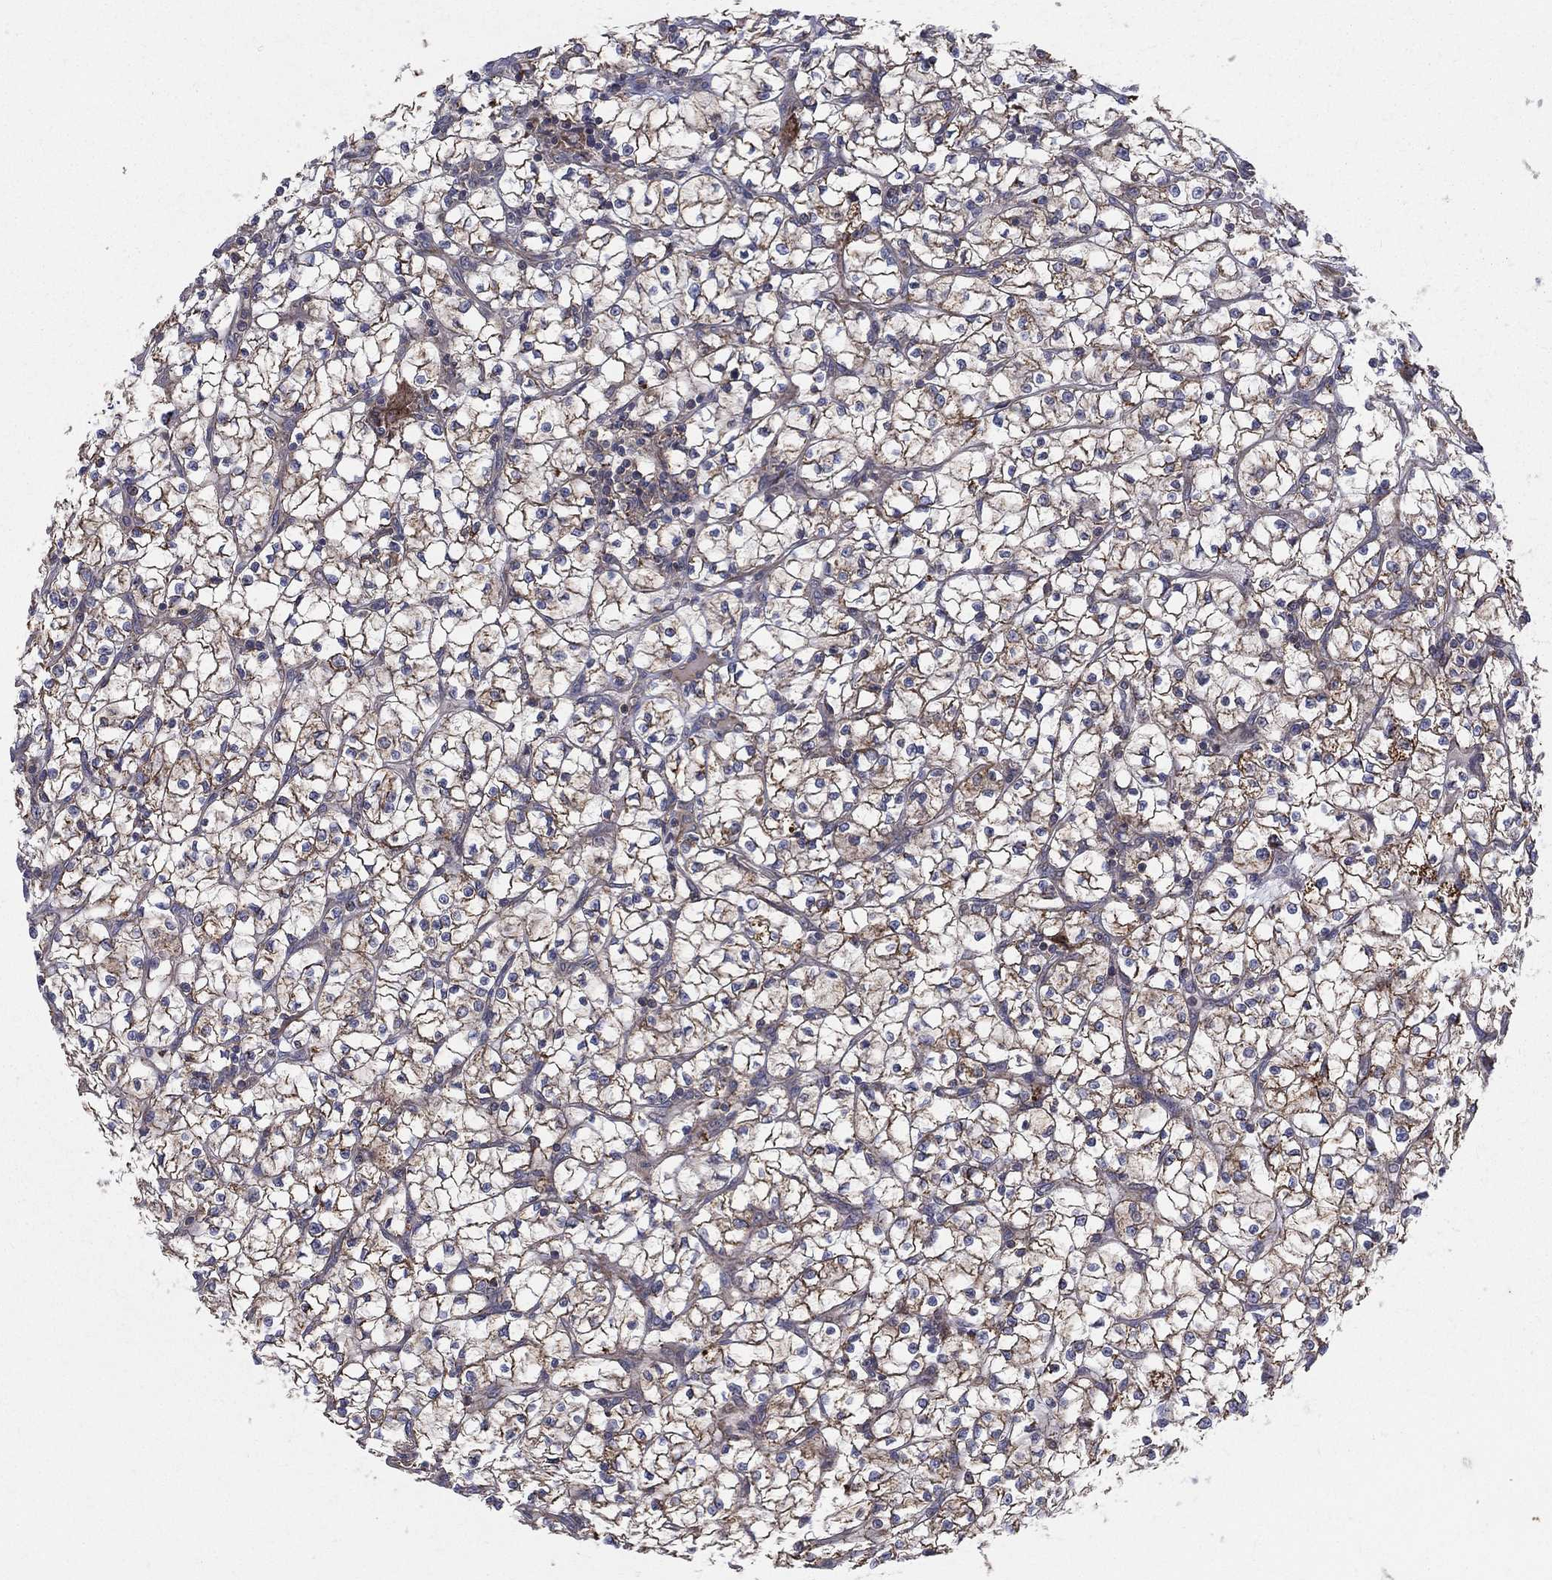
{"staining": {"intensity": "moderate", "quantity": ">75%", "location": "cytoplasmic/membranous"}, "tissue": "renal cancer", "cell_type": "Tumor cells", "image_type": "cancer", "snomed": [{"axis": "morphology", "description": "Adenocarcinoma, NOS"}, {"axis": "topography", "description": "Kidney"}], "caption": "Adenocarcinoma (renal) stained for a protein reveals moderate cytoplasmic/membranous positivity in tumor cells.", "gene": "MIX23", "patient": {"sex": "female", "age": 64}}